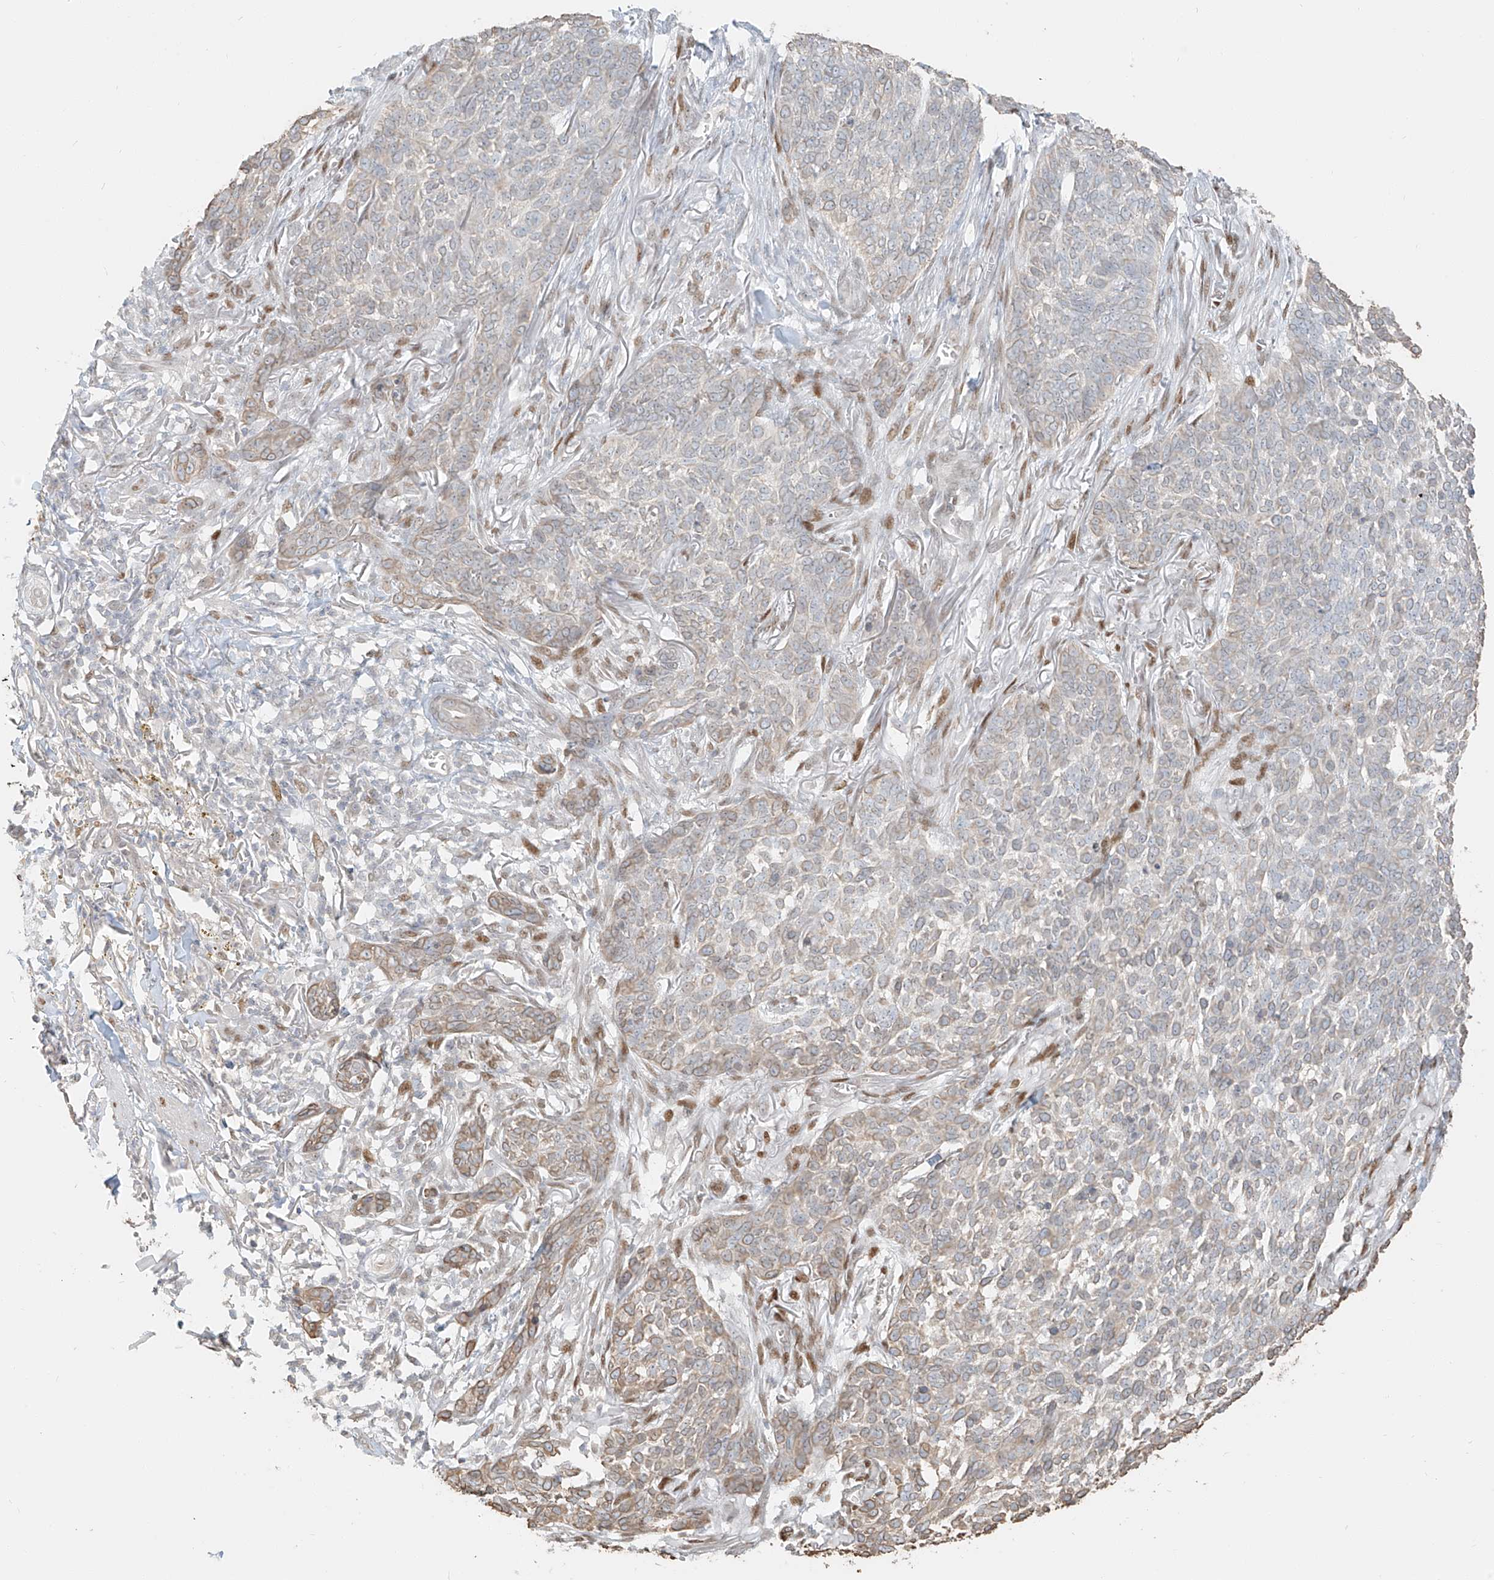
{"staining": {"intensity": "weak", "quantity": "25%-75%", "location": "cytoplasmic/membranous"}, "tissue": "skin cancer", "cell_type": "Tumor cells", "image_type": "cancer", "snomed": [{"axis": "morphology", "description": "Basal cell carcinoma"}, {"axis": "topography", "description": "Skin"}], "caption": "A brown stain highlights weak cytoplasmic/membranous staining of a protein in human skin cancer tumor cells. Using DAB (3,3'-diaminobenzidine) (brown) and hematoxylin (blue) stains, captured at high magnification using brightfield microscopy.", "gene": "ZNF774", "patient": {"sex": "male", "age": 85}}